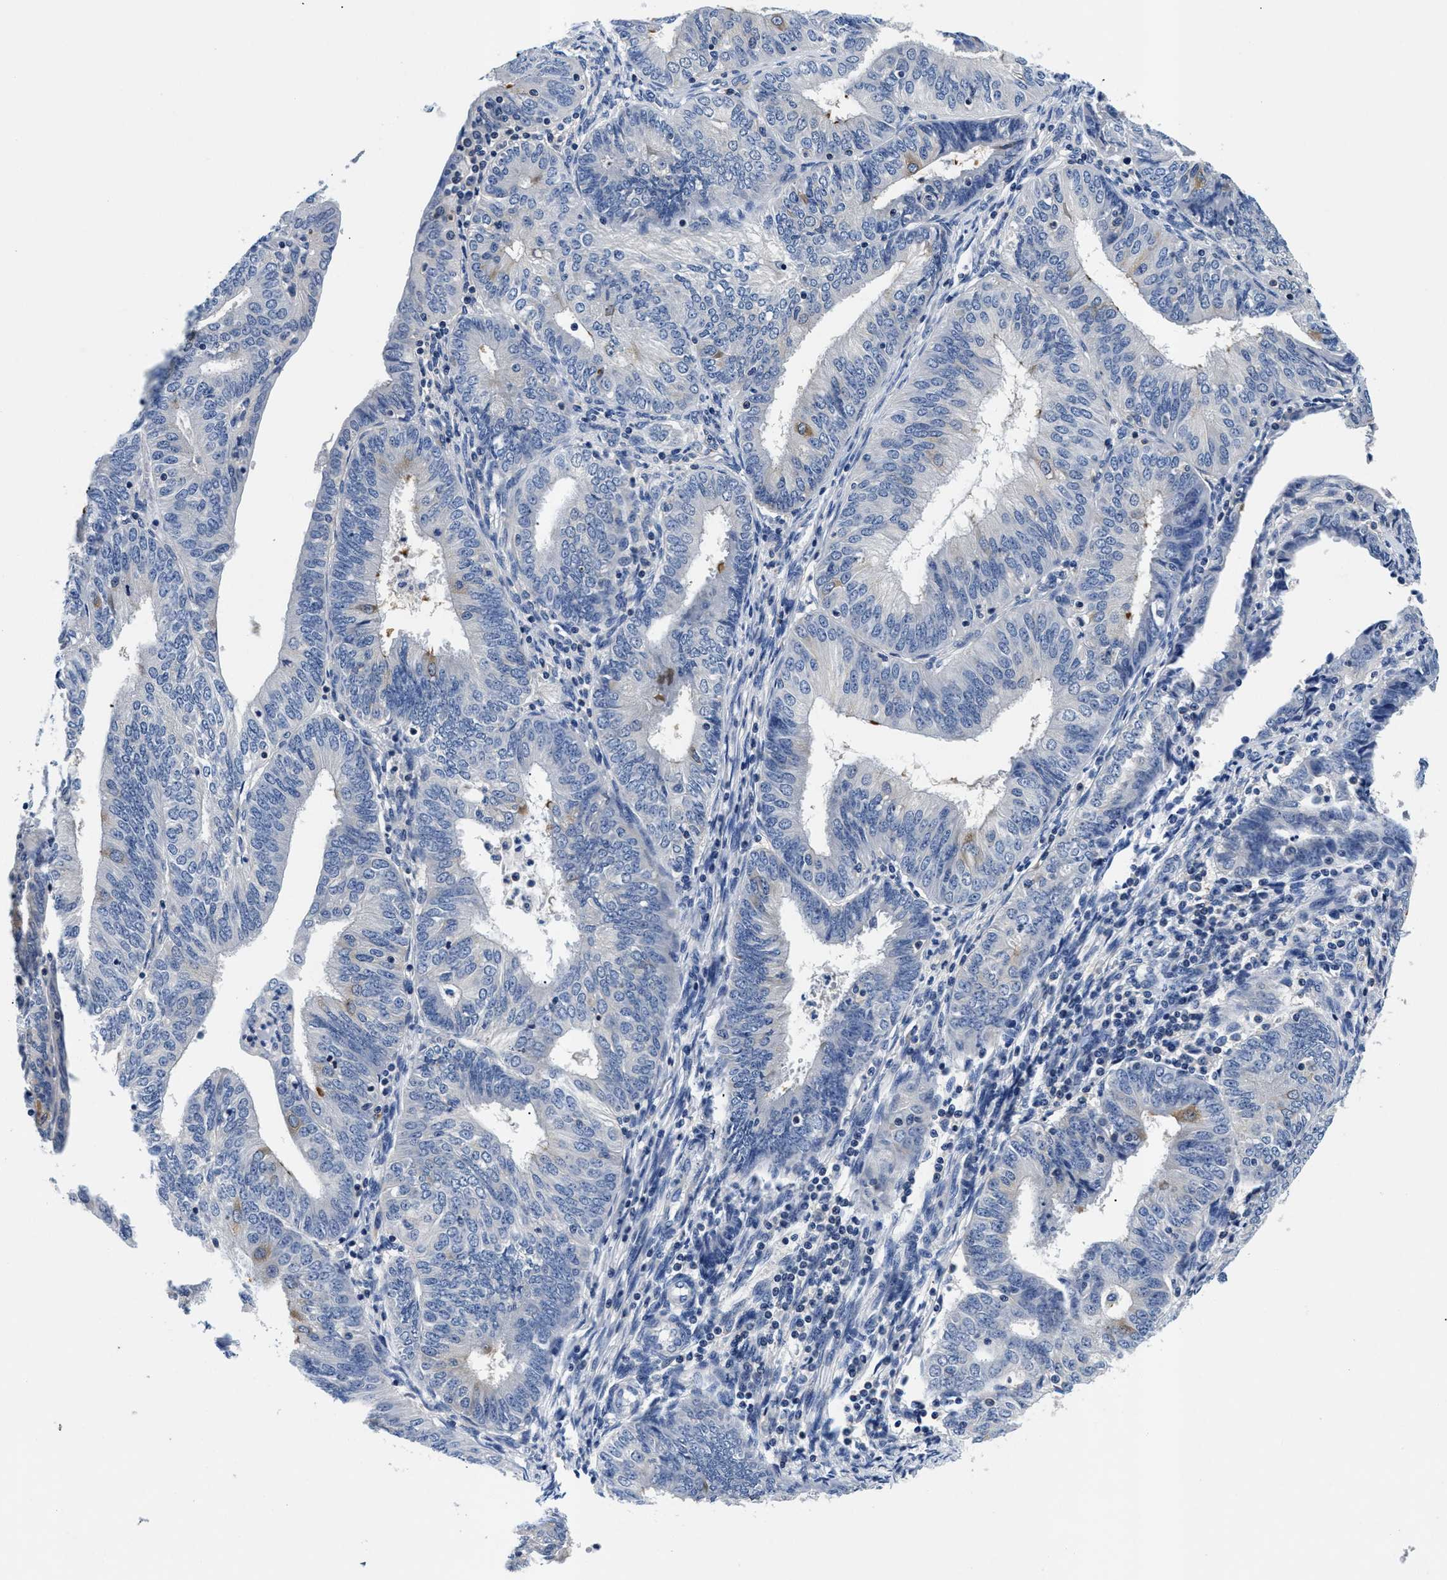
{"staining": {"intensity": "negative", "quantity": "none", "location": "none"}, "tissue": "endometrial cancer", "cell_type": "Tumor cells", "image_type": "cancer", "snomed": [{"axis": "morphology", "description": "Adenocarcinoma, NOS"}, {"axis": "topography", "description": "Endometrium"}], "caption": "Tumor cells are negative for brown protein staining in adenocarcinoma (endometrial). Nuclei are stained in blue.", "gene": "MEA1", "patient": {"sex": "female", "age": 58}}